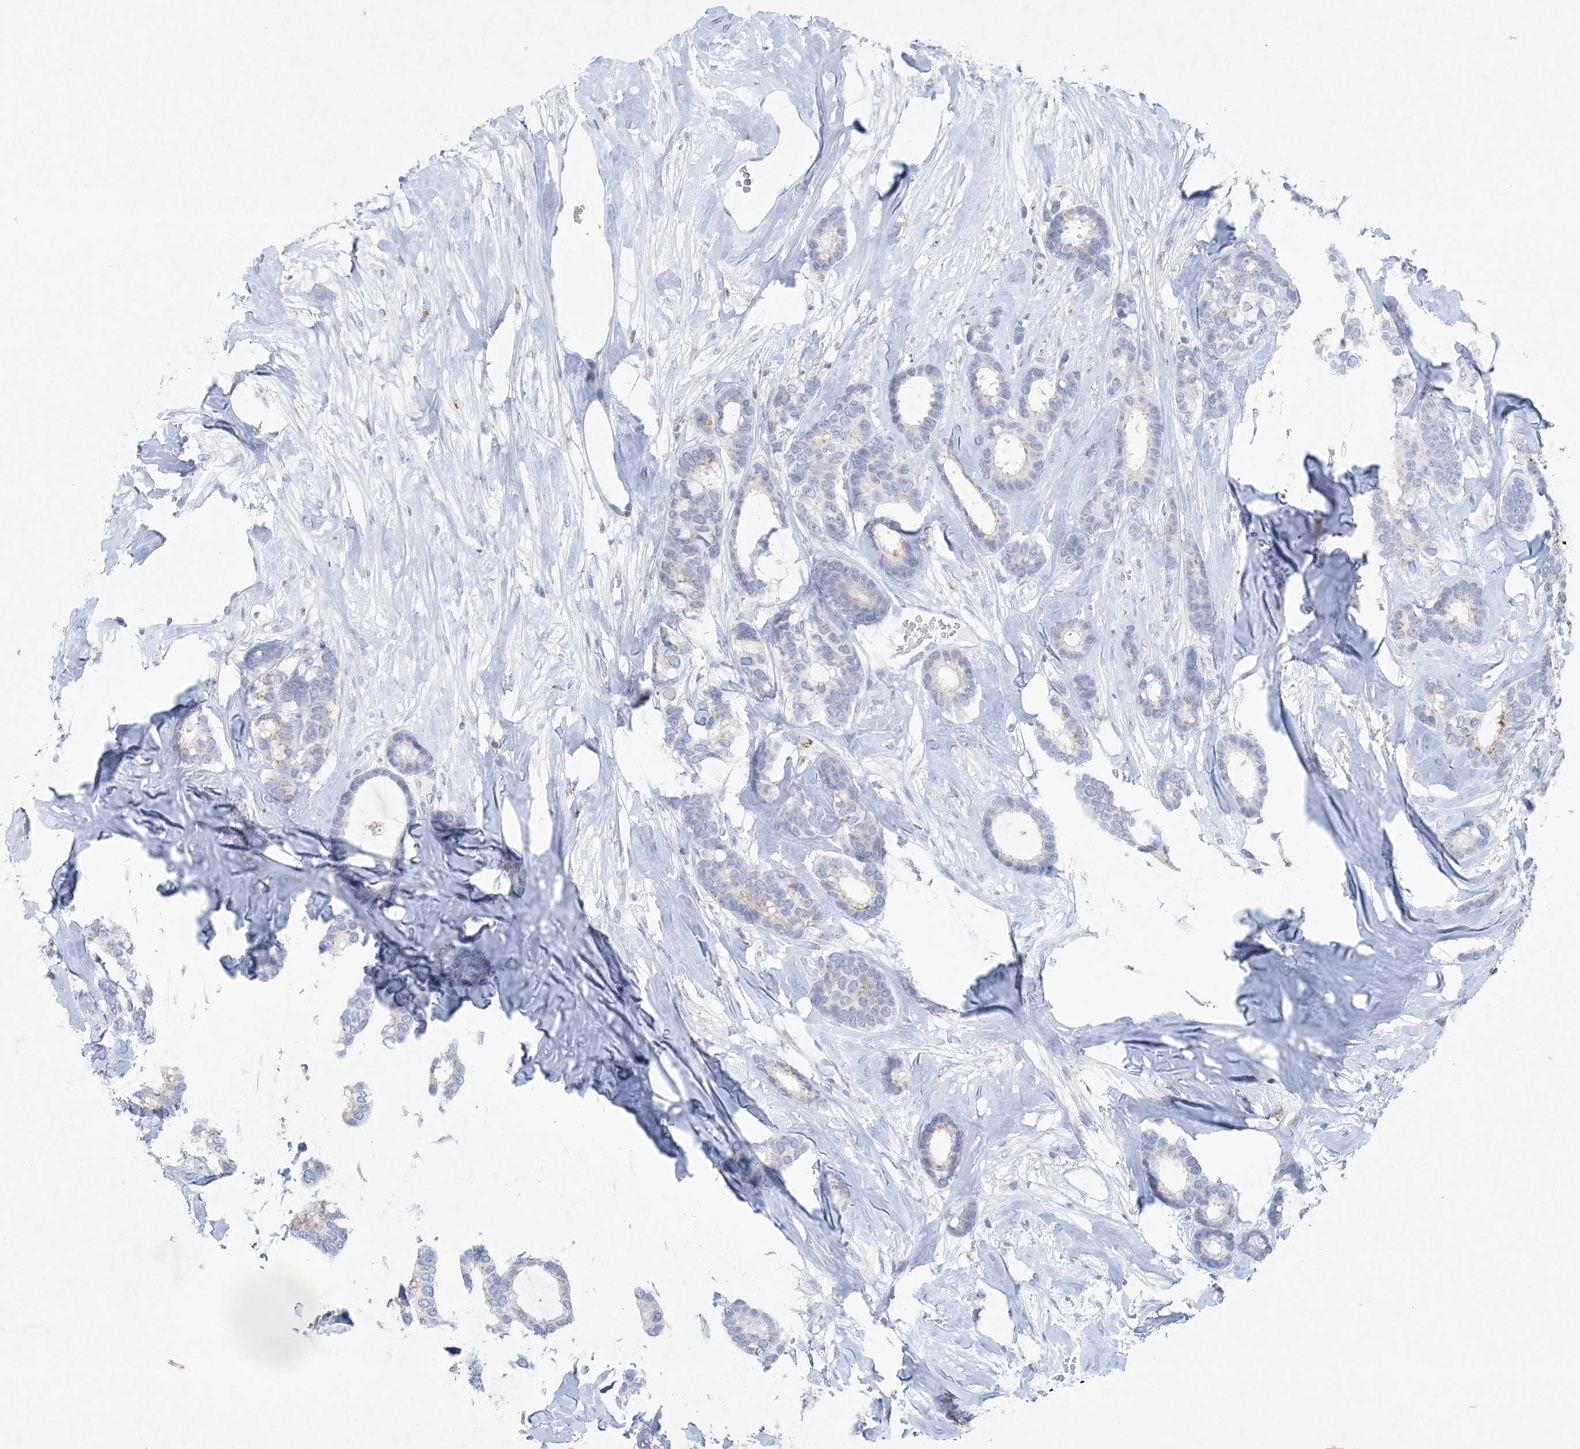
{"staining": {"intensity": "negative", "quantity": "none", "location": "none"}, "tissue": "breast cancer", "cell_type": "Tumor cells", "image_type": "cancer", "snomed": [{"axis": "morphology", "description": "Duct carcinoma"}, {"axis": "topography", "description": "Breast"}], "caption": "Immunohistochemistry (IHC) micrograph of neoplastic tissue: human intraductal carcinoma (breast) stained with DAB (3,3'-diaminobenzidine) reveals no significant protein positivity in tumor cells. The staining was performed using DAB (3,3'-diaminobenzidine) to visualize the protein expression in brown, while the nuclei were stained in blue with hematoxylin (Magnification: 20x).", "gene": "GABRG1", "patient": {"sex": "female", "age": 87}}